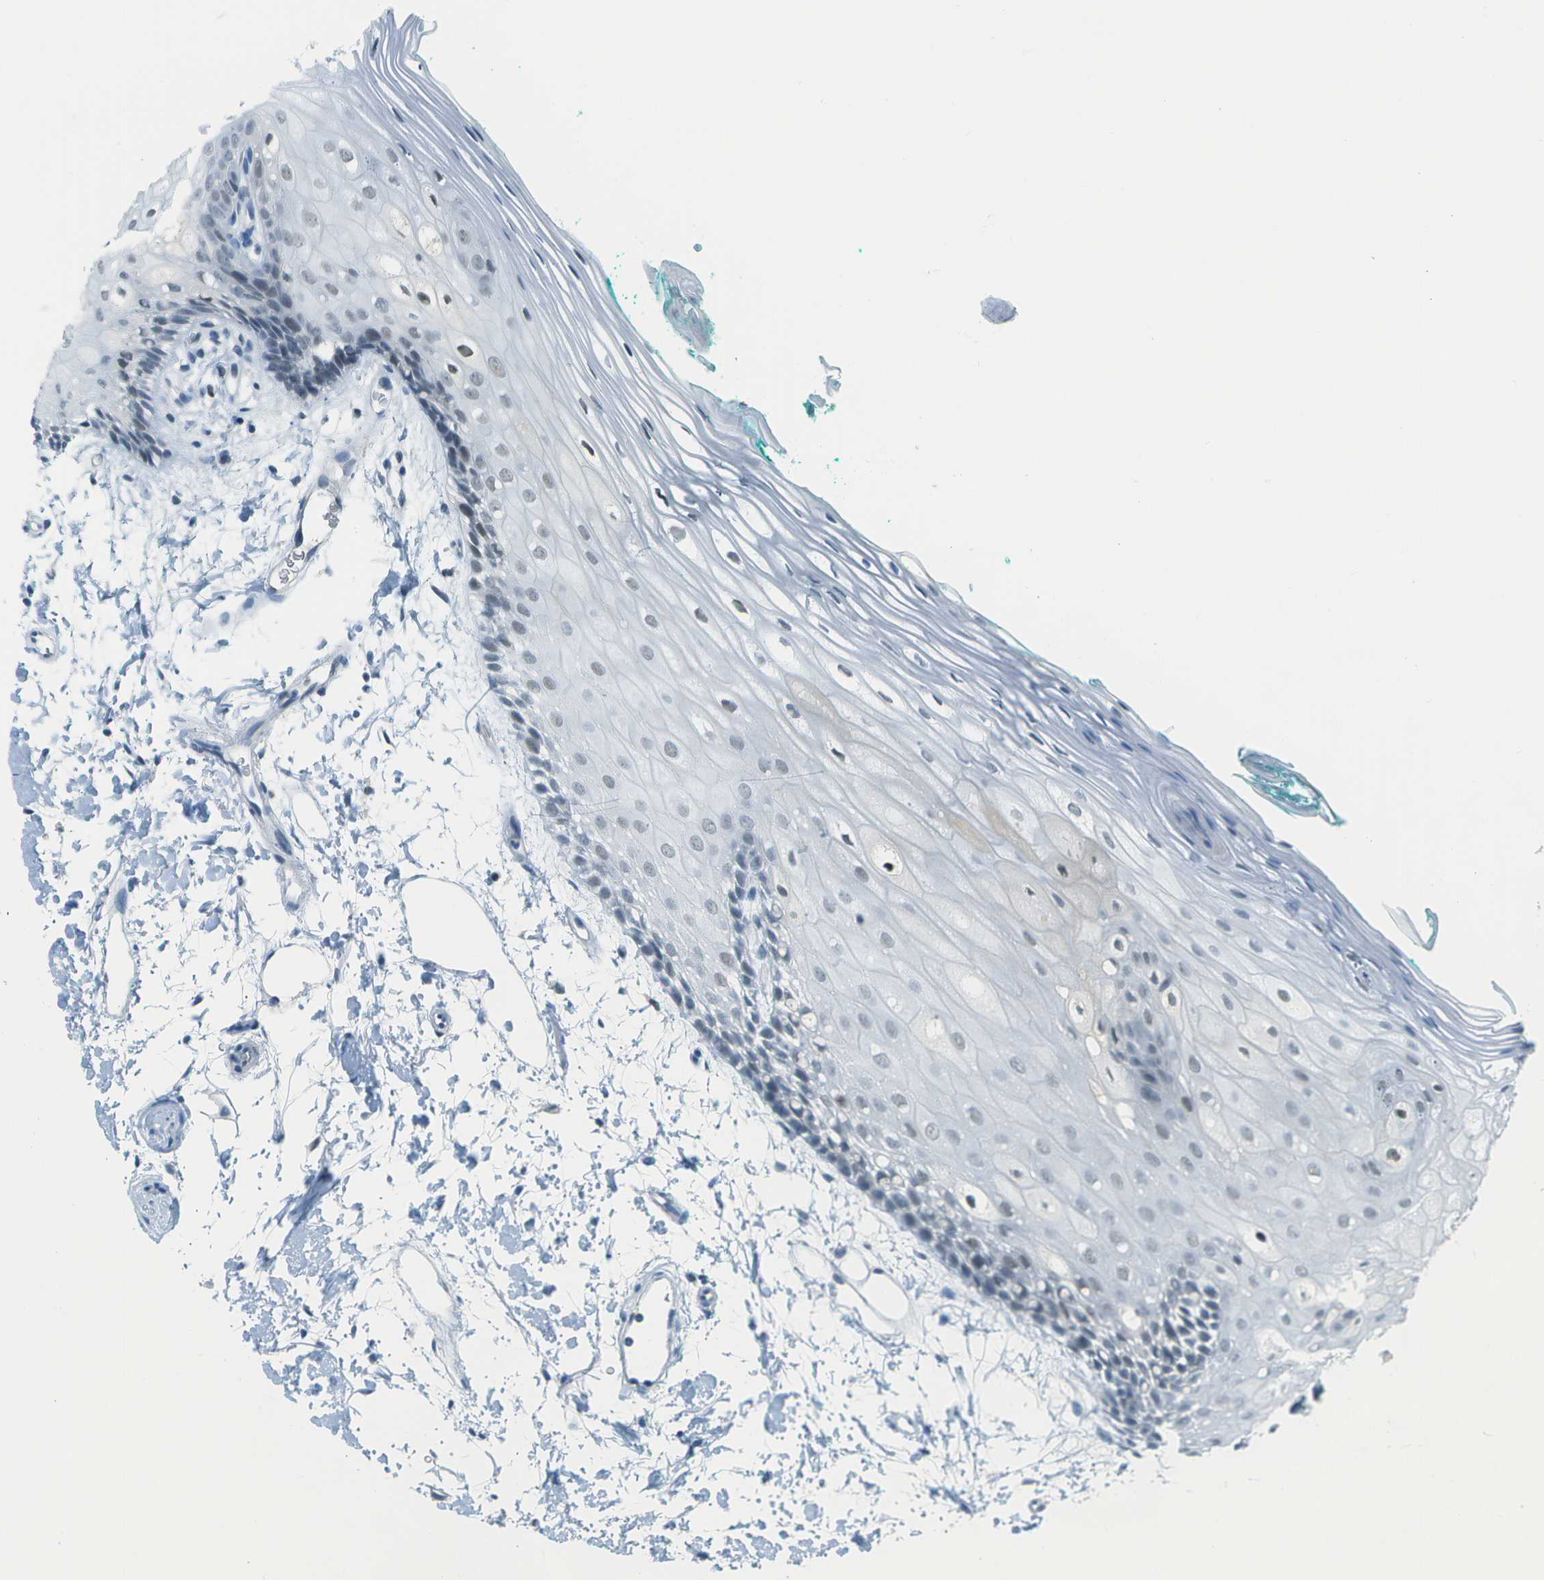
{"staining": {"intensity": "negative", "quantity": "none", "location": "none"}, "tissue": "oral mucosa", "cell_type": "Squamous epithelial cells", "image_type": "normal", "snomed": [{"axis": "morphology", "description": "Normal tissue, NOS"}, {"axis": "topography", "description": "Skeletal muscle"}, {"axis": "topography", "description": "Oral tissue"}, {"axis": "topography", "description": "Peripheral nerve tissue"}], "caption": "The histopathology image exhibits no staining of squamous epithelial cells in normal oral mucosa.", "gene": "NEK11", "patient": {"sex": "female", "age": 84}}